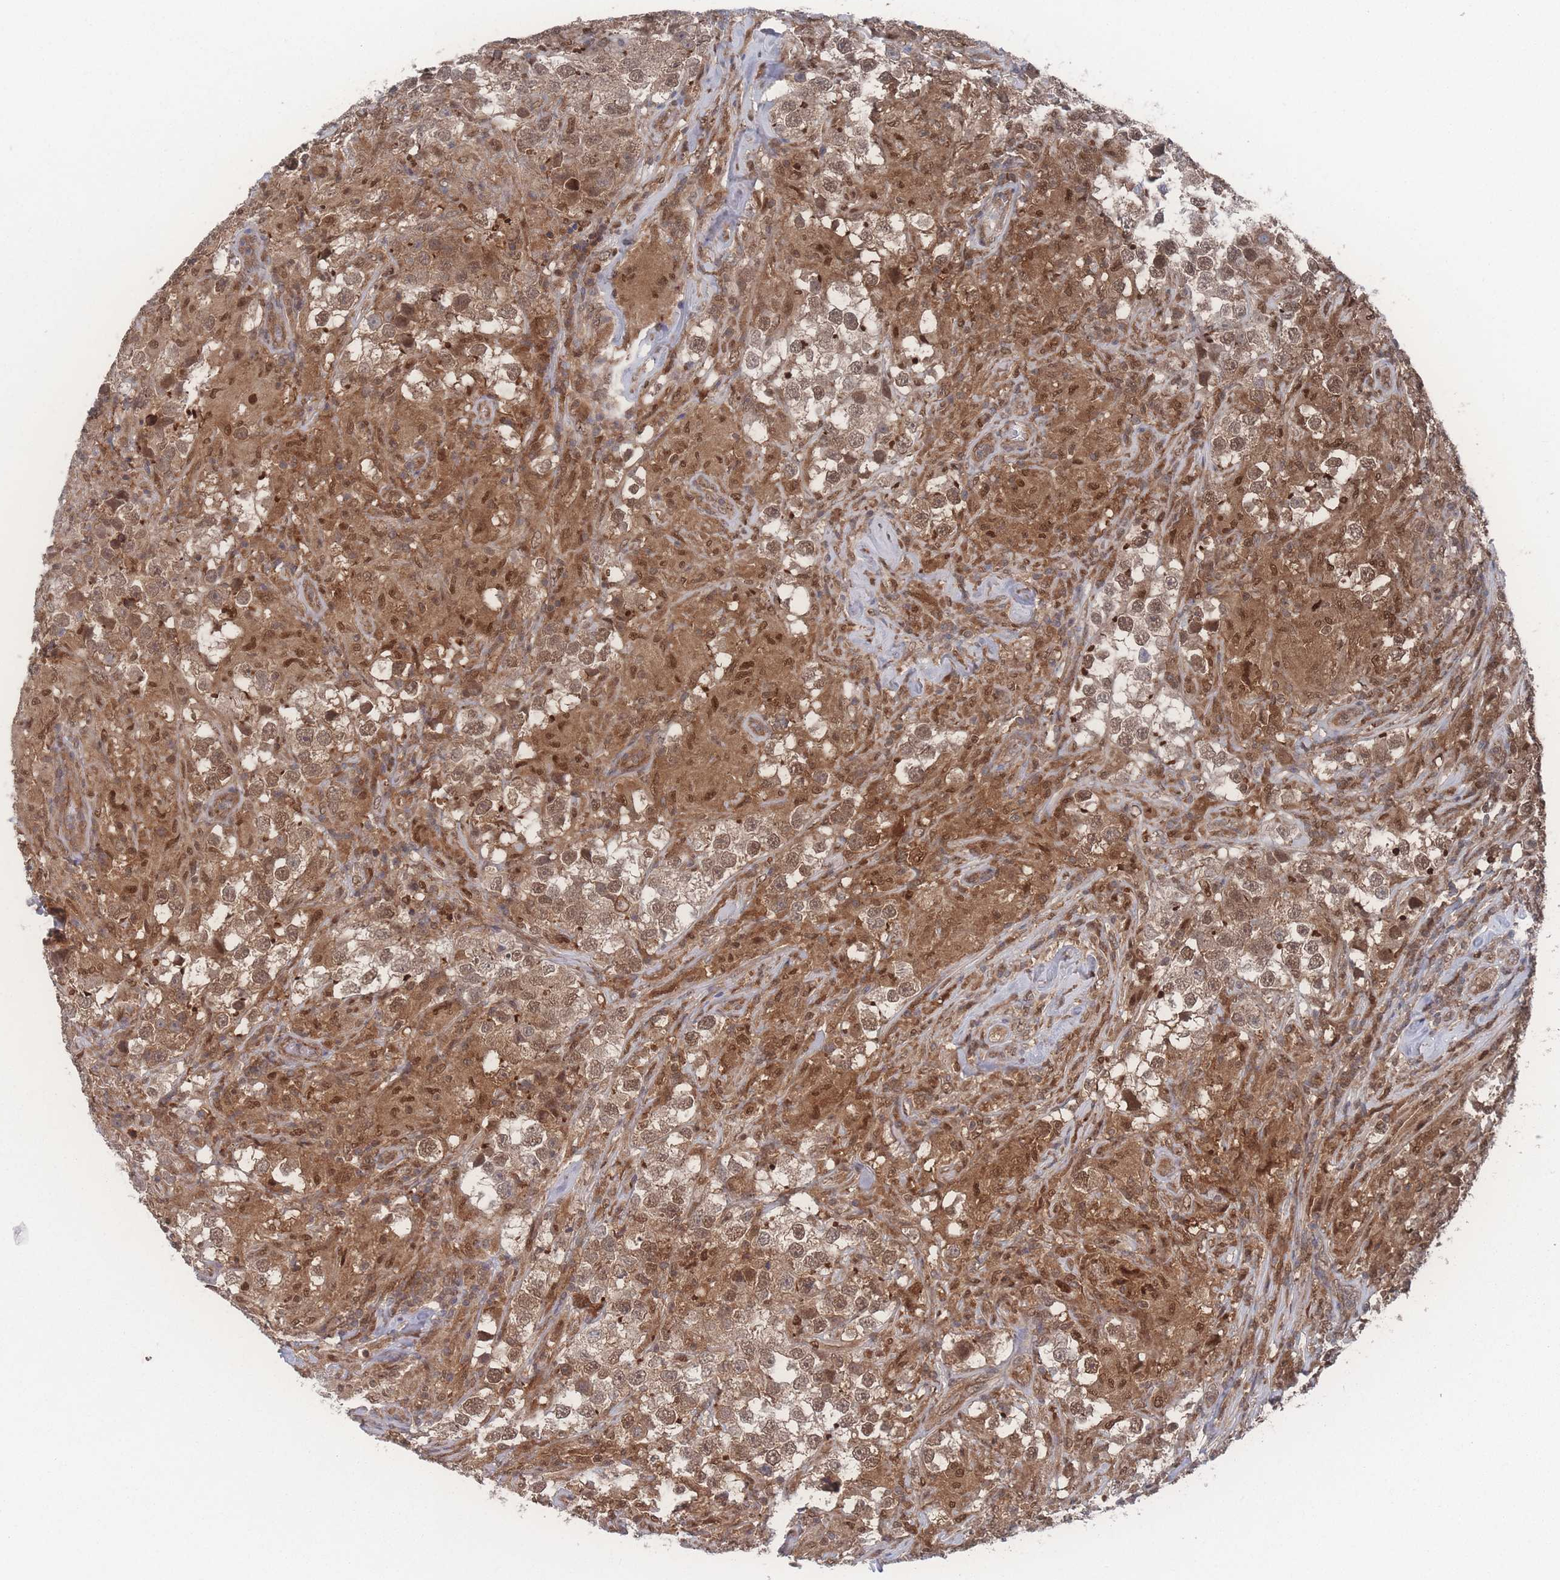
{"staining": {"intensity": "moderate", "quantity": ">75%", "location": "cytoplasmic/membranous,nuclear"}, "tissue": "testis cancer", "cell_type": "Tumor cells", "image_type": "cancer", "snomed": [{"axis": "morphology", "description": "Seminoma, NOS"}, {"axis": "topography", "description": "Testis"}], "caption": "A photomicrograph showing moderate cytoplasmic/membranous and nuclear staining in about >75% of tumor cells in testis cancer (seminoma), as visualized by brown immunohistochemical staining.", "gene": "PSMA1", "patient": {"sex": "male", "age": 46}}